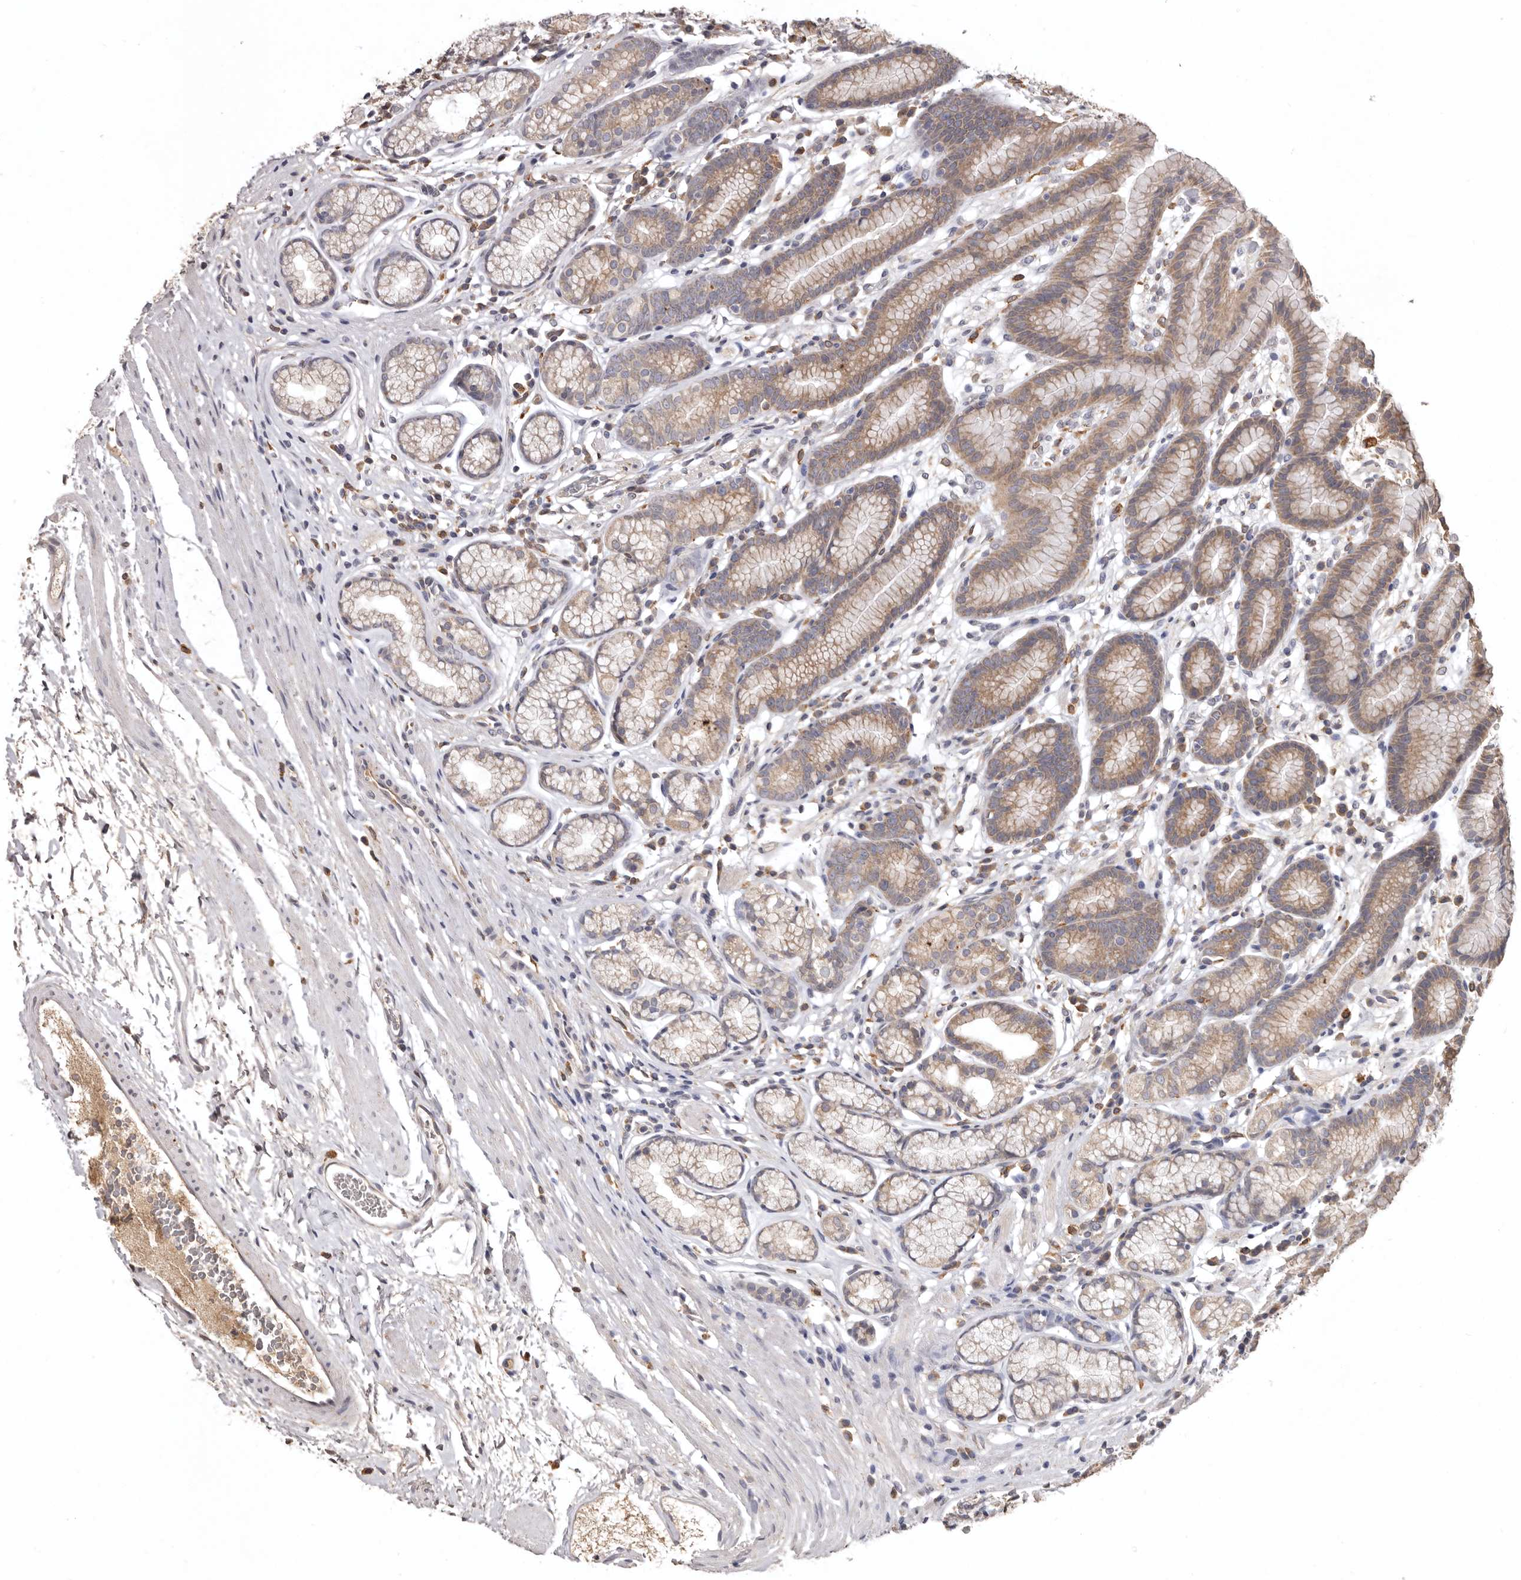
{"staining": {"intensity": "strong", "quantity": "25%-75%", "location": "cytoplasmic/membranous"}, "tissue": "stomach", "cell_type": "Glandular cells", "image_type": "normal", "snomed": [{"axis": "morphology", "description": "Normal tissue, NOS"}, {"axis": "topography", "description": "Stomach"}], "caption": "Strong cytoplasmic/membranous staining is appreciated in approximately 25%-75% of glandular cells in normal stomach.", "gene": "INKA2", "patient": {"sex": "male", "age": 42}}